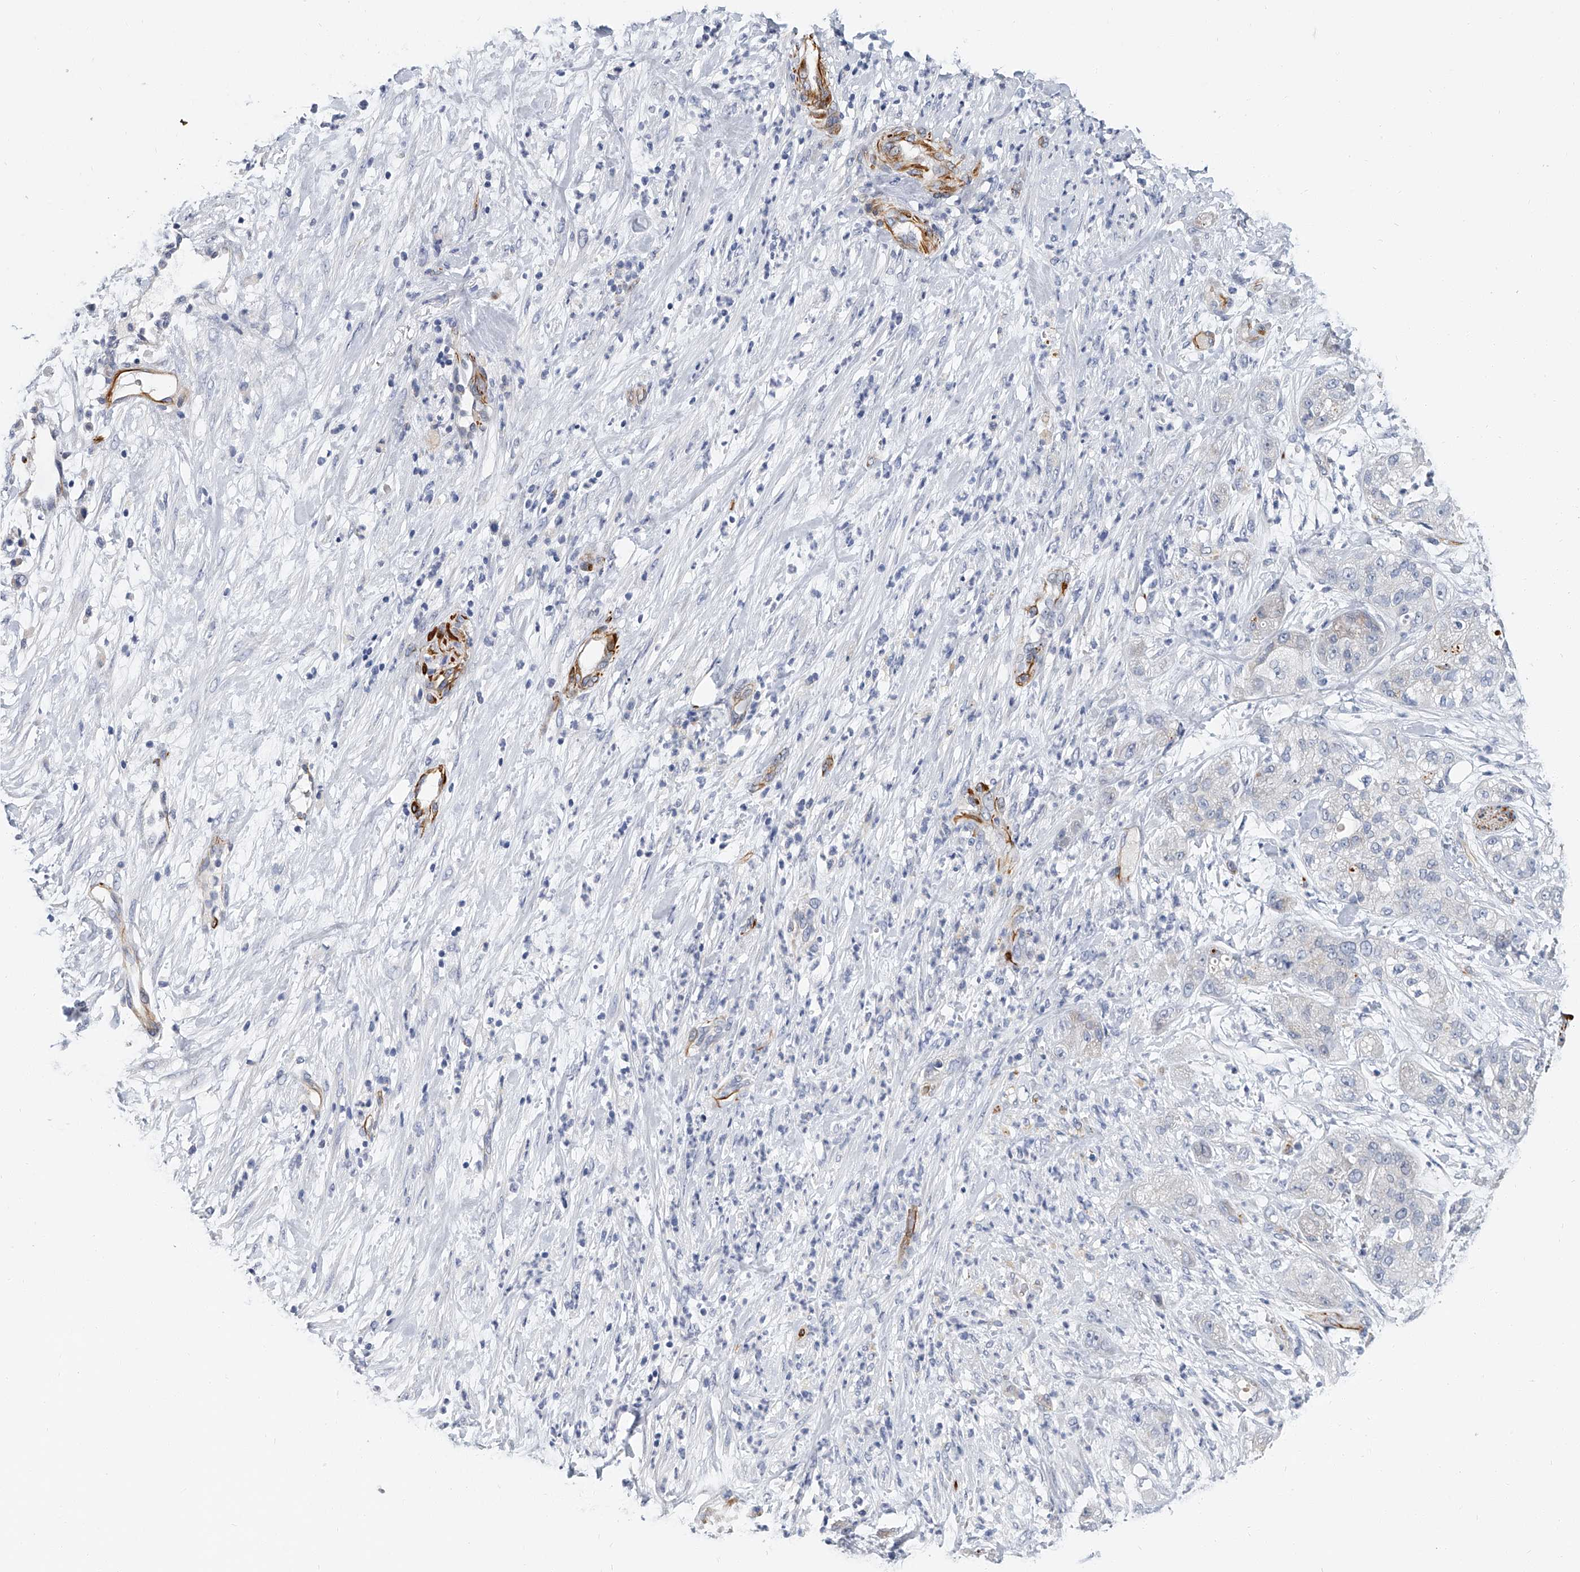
{"staining": {"intensity": "negative", "quantity": "none", "location": "none"}, "tissue": "pancreatic cancer", "cell_type": "Tumor cells", "image_type": "cancer", "snomed": [{"axis": "morphology", "description": "Adenocarcinoma, NOS"}, {"axis": "topography", "description": "Pancreas"}], "caption": "Tumor cells show no significant protein expression in pancreatic cancer (adenocarcinoma). (DAB immunohistochemistry (IHC) visualized using brightfield microscopy, high magnification).", "gene": "KIRREL1", "patient": {"sex": "female", "age": 78}}